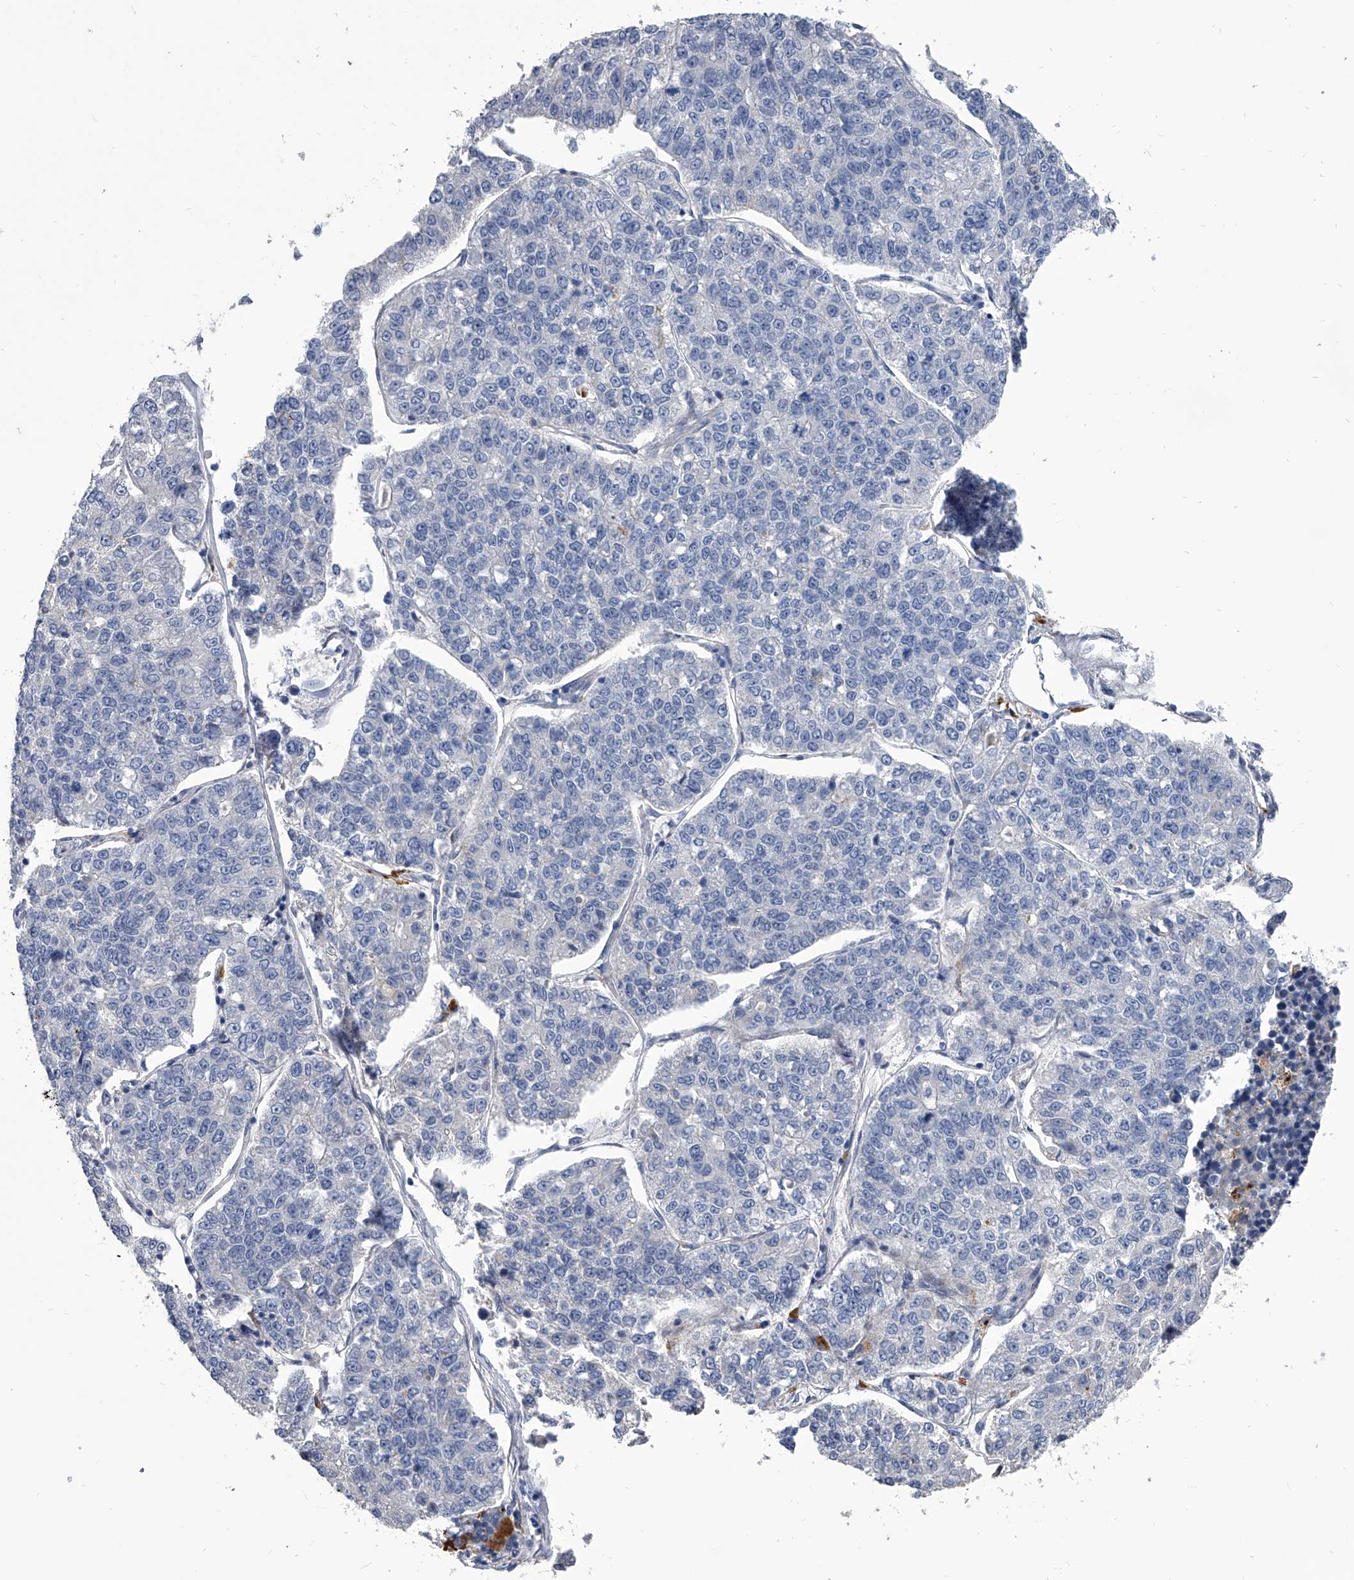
{"staining": {"intensity": "negative", "quantity": "none", "location": "none"}, "tissue": "lung cancer", "cell_type": "Tumor cells", "image_type": "cancer", "snomed": [{"axis": "morphology", "description": "Adenocarcinoma, NOS"}, {"axis": "topography", "description": "Lung"}], "caption": "Human lung cancer stained for a protein using IHC demonstrates no expression in tumor cells.", "gene": "SPP1", "patient": {"sex": "male", "age": 49}}